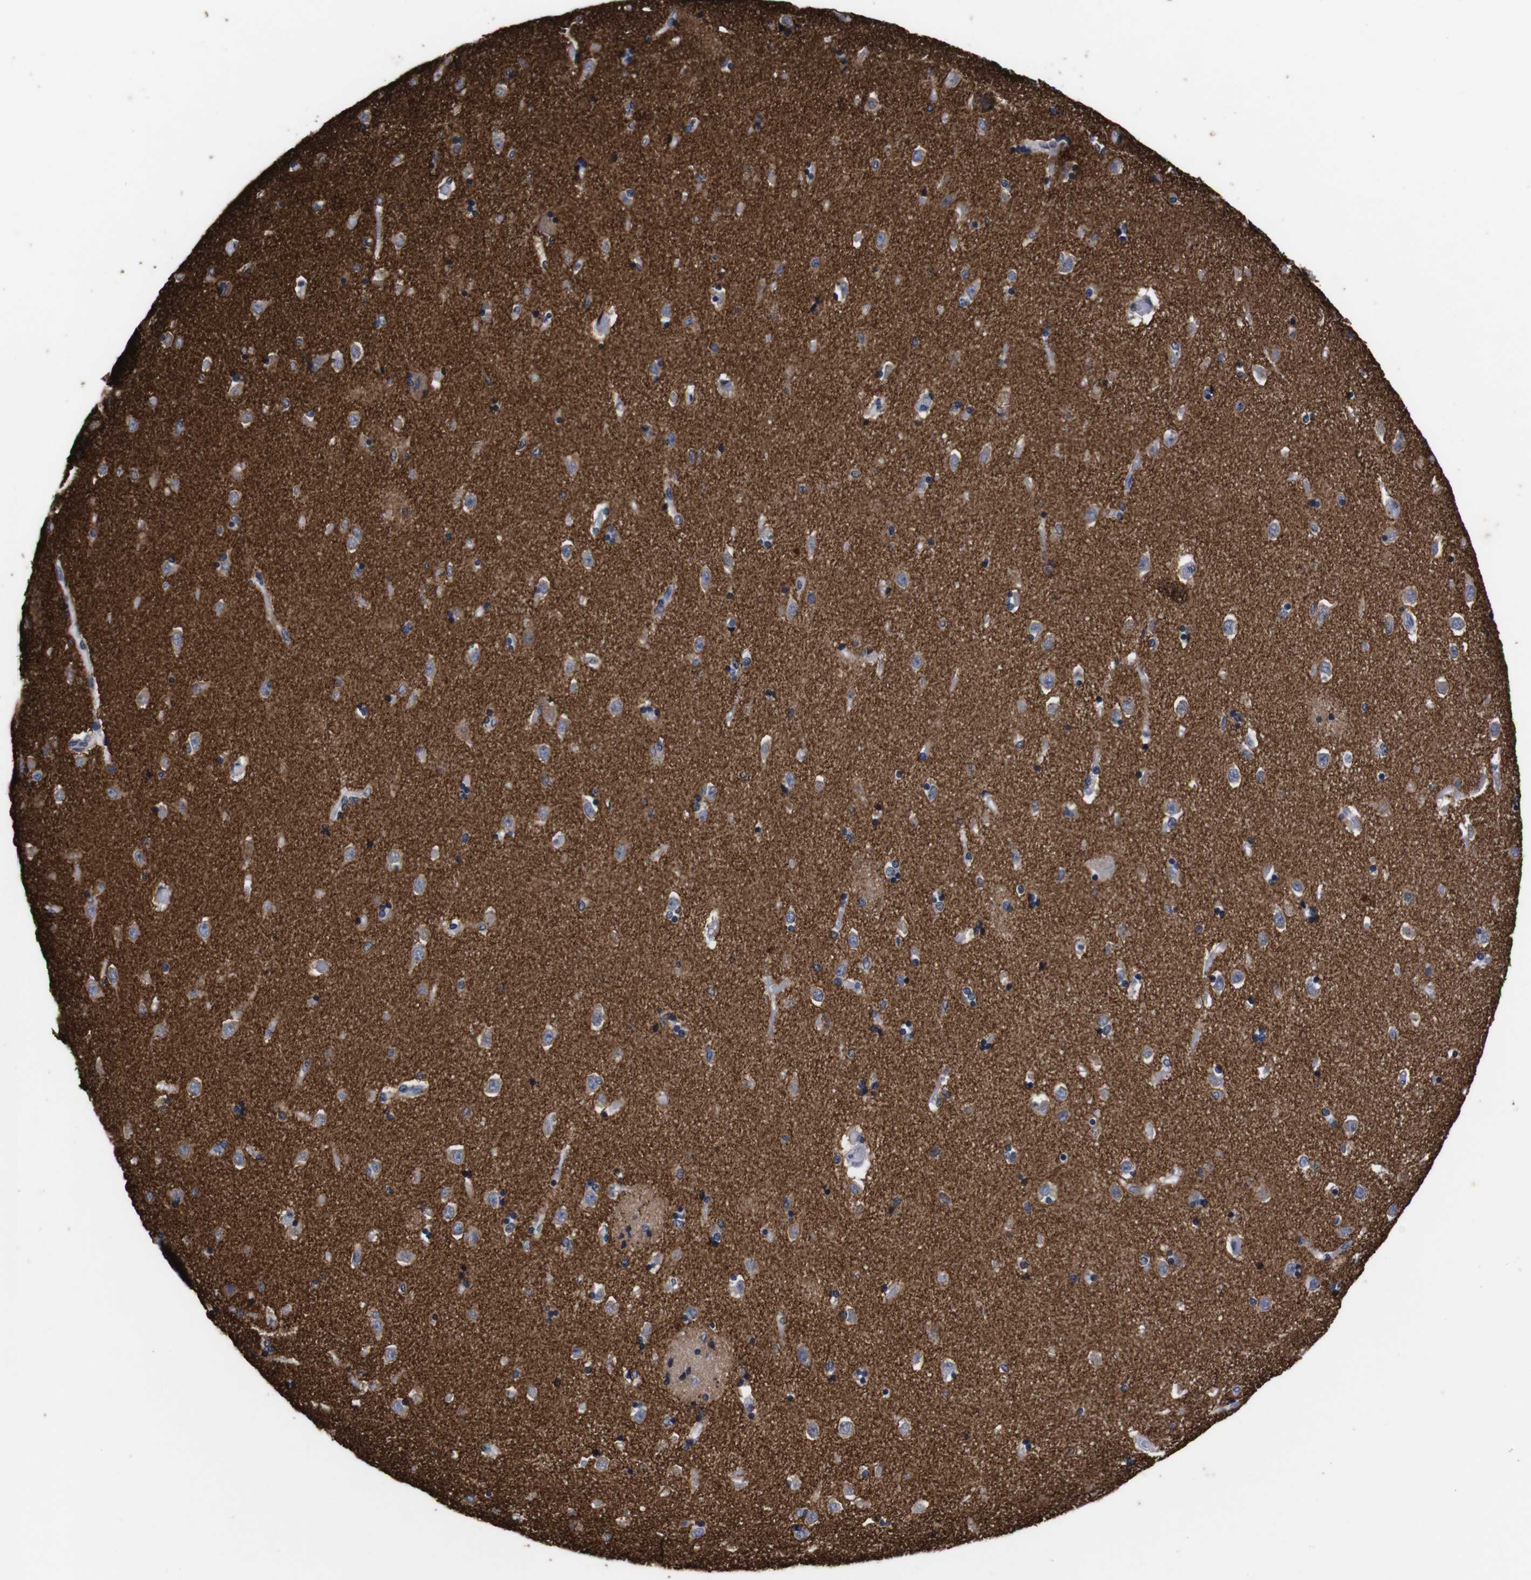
{"staining": {"intensity": "negative", "quantity": "none", "location": "none"}, "tissue": "caudate", "cell_type": "Glial cells", "image_type": "normal", "snomed": [{"axis": "morphology", "description": "Normal tissue, NOS"}, {"axis": "topography", "description": "Lateral ventricle wall"}], "caption": "Immunohistochemistry of unremarkable human caudate exhibits no expression in glial cells. (DAB immunohistochemistry (IHC), high magnification).", "gene": "TNFRSF21", "patient": {"sex": "female", "age": 54}}